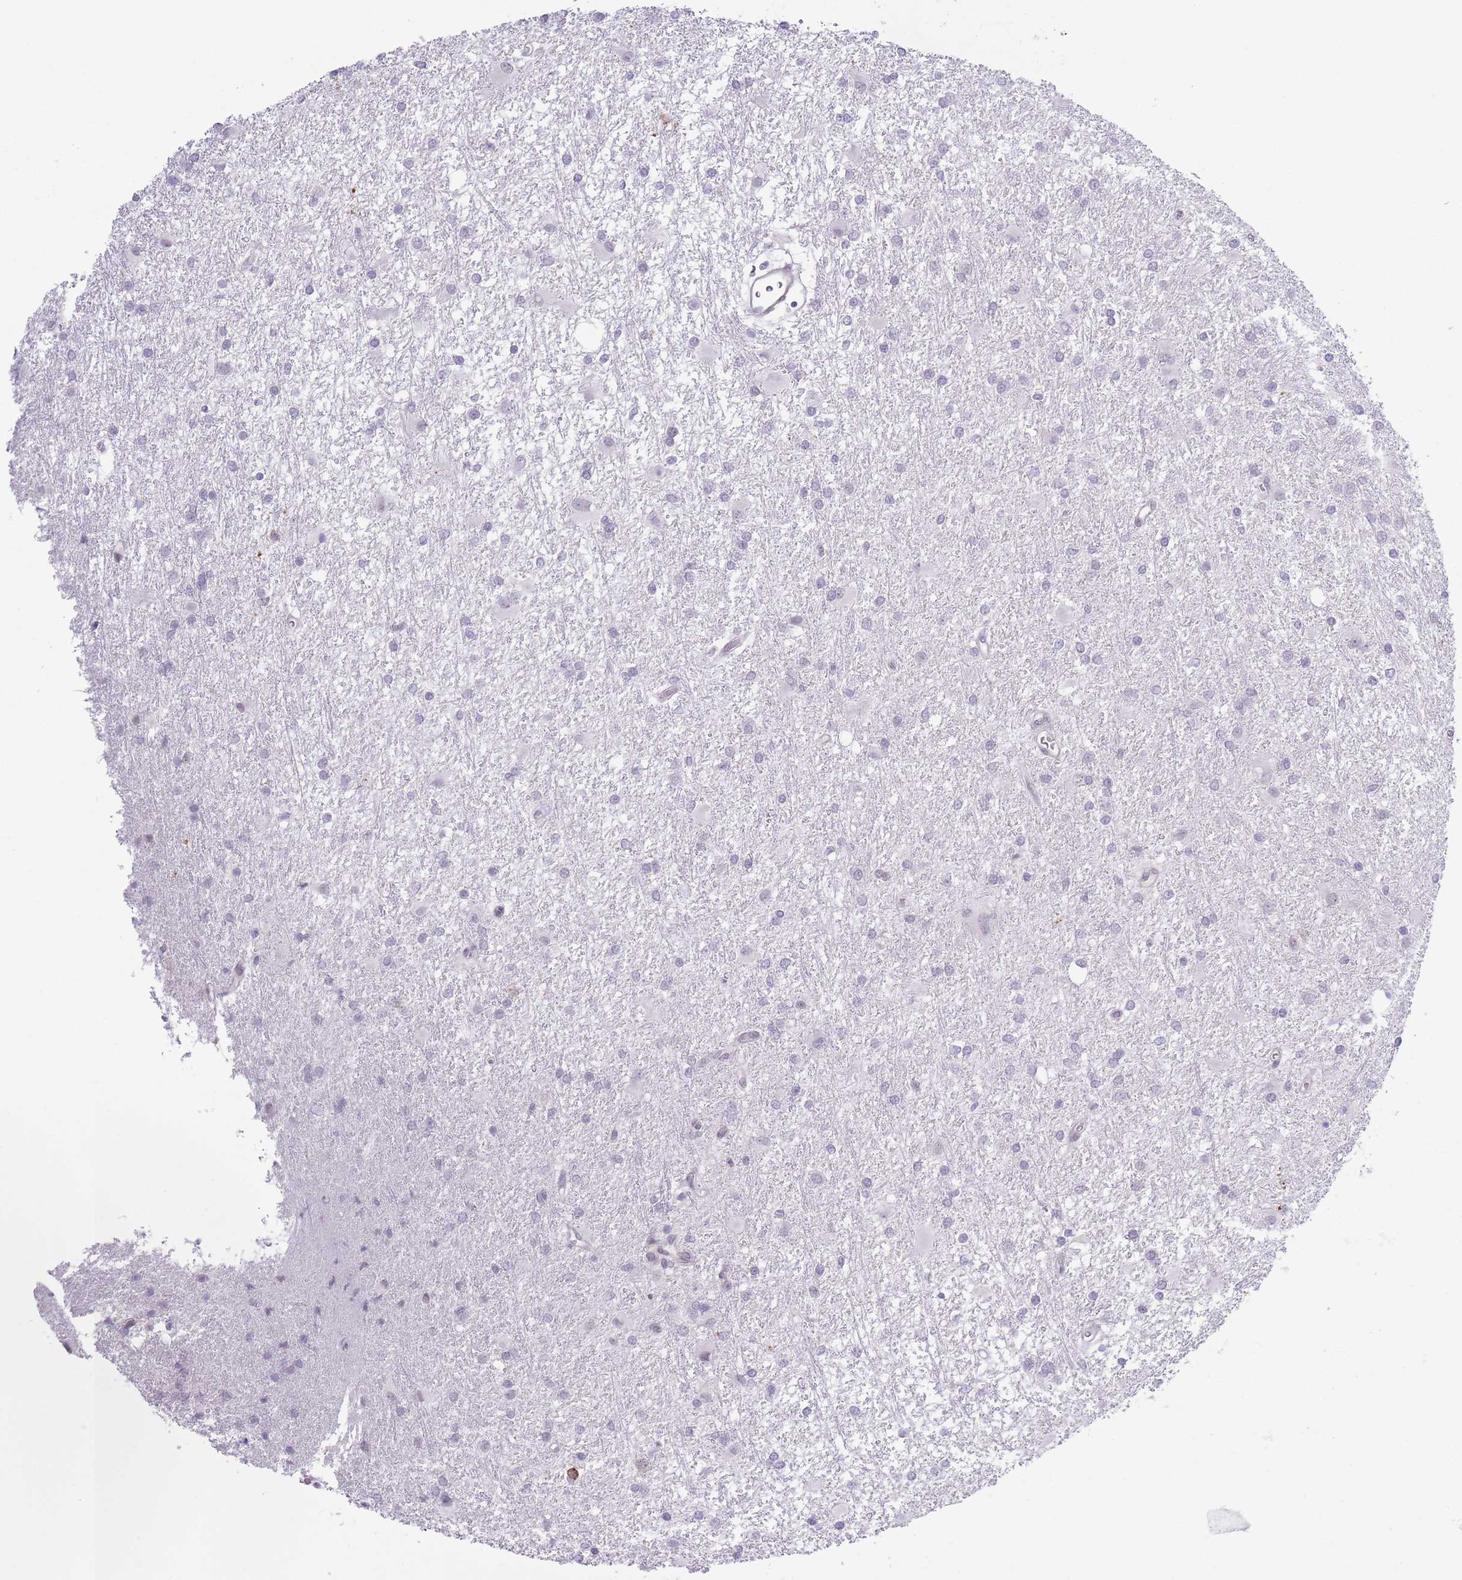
{"staining": {"intensity": "negative", "quantity": "none", "location": "none"}, "tissue": "glioma", "cell_type": "Tumor cells", "image_type": "cancer", "snomed": [{"axis": "morphology", "description": "Glioma, malignant, High grade"}, {"axis": "topography", "description": "Brain"}], "caption": "Protein analysis of malignant high-grade glioma shows no significant expression in tumor cells. Nuclei are stained in blue.", "gene": "MFSD10", "patient": {"sex": "female", "age": 50}}